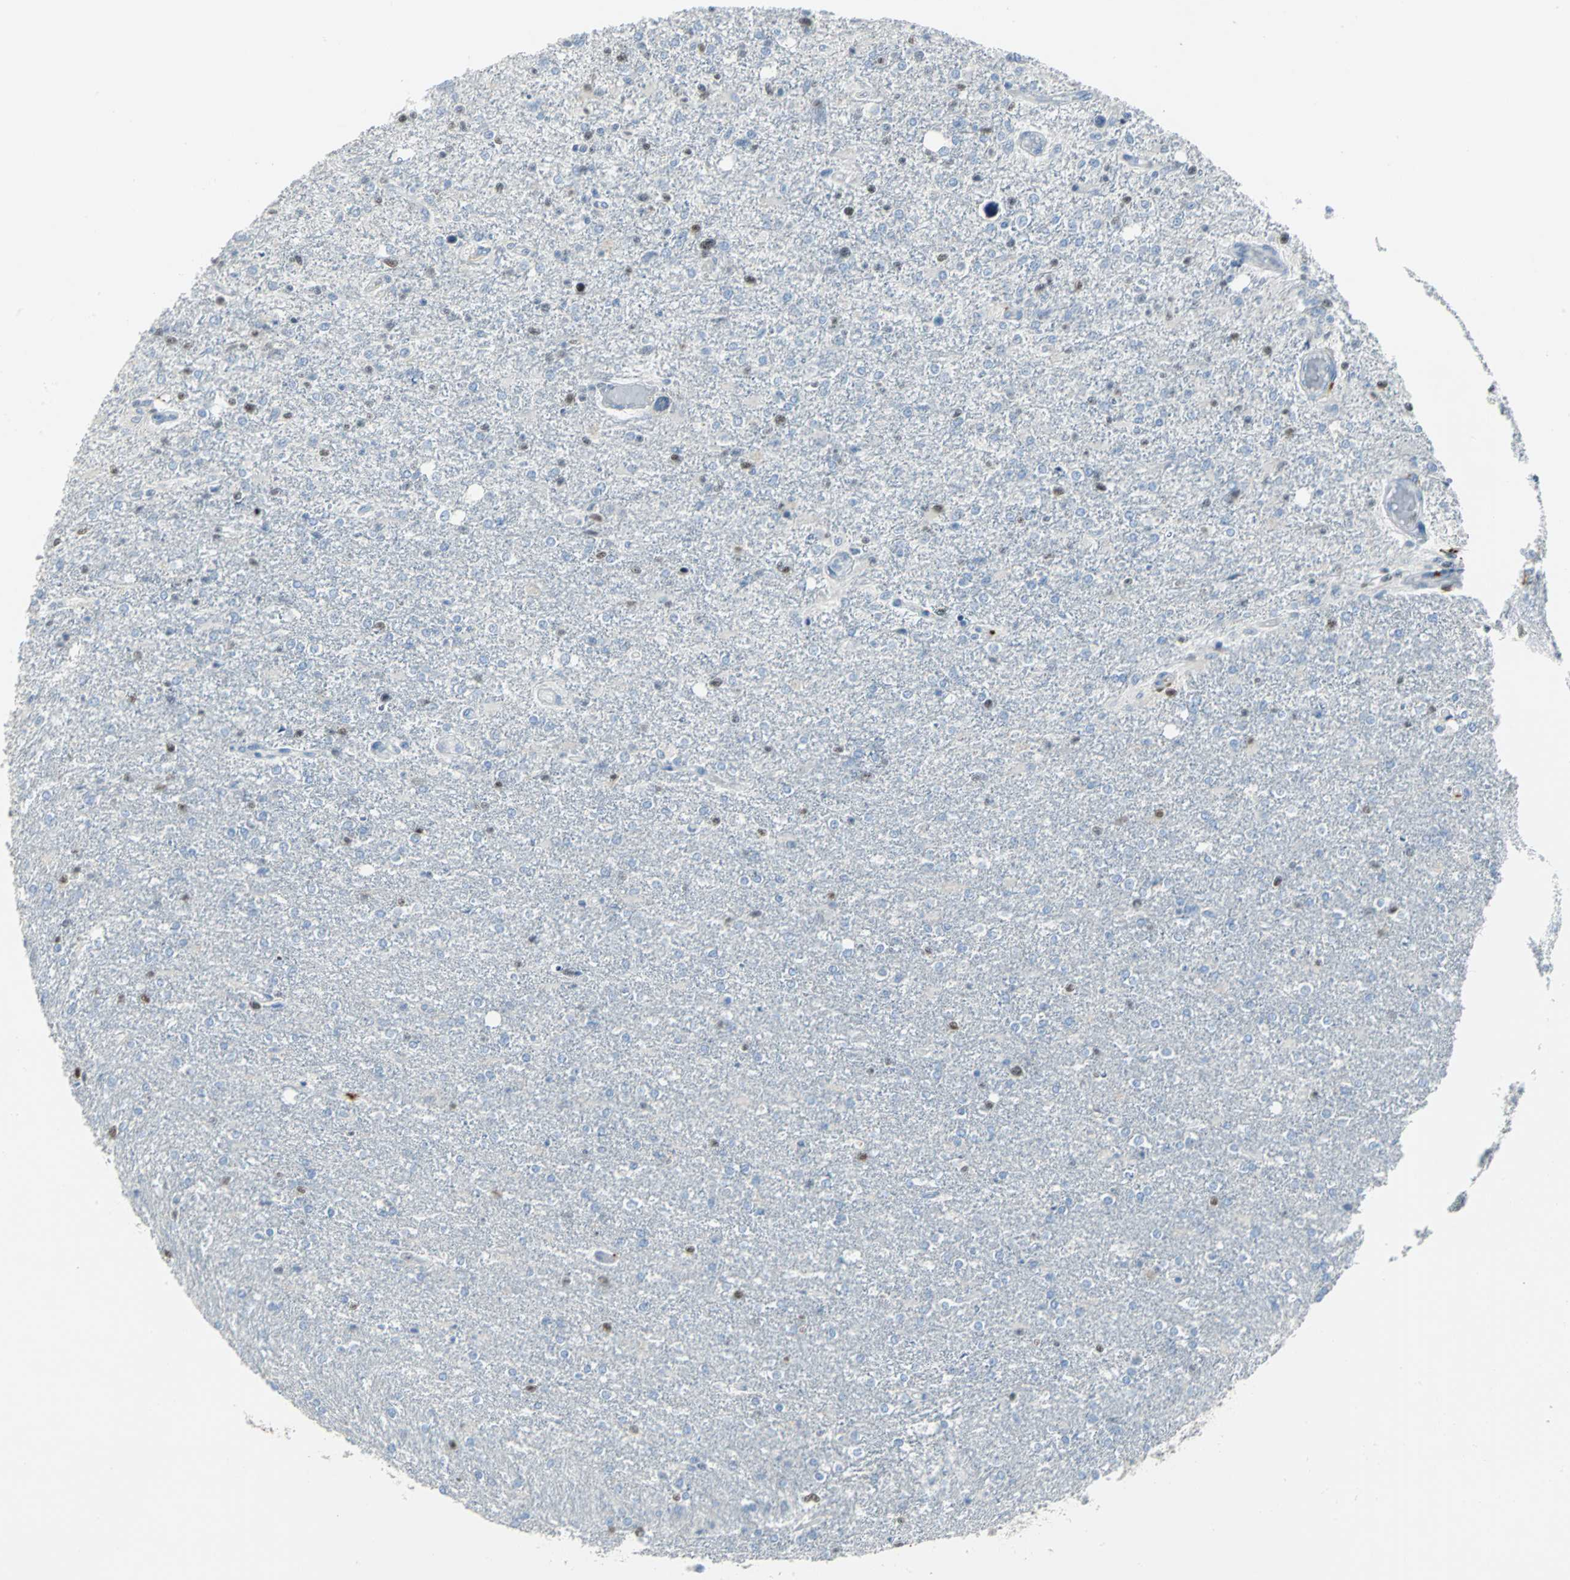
{"staining": {"intensity": "moderate", "quantity": "<25%", "location": "nuclear"}, "tissue": "glioma", "cell_type": "Tumor cells", "image_type": "cancer", "snomed": [{"axis": "morphology", "description": "Glioma, malignant, High grade"}, {"axis": "topography", "description": "Cerebral cortex"}], "caption": "Approximately <25% of tumor cells in glioma display moderate nuclear protein expression as visualized by brown immunohistochemical staining.", "gene": "MCM4", "patient": {"sex": "male", "age": 76}}